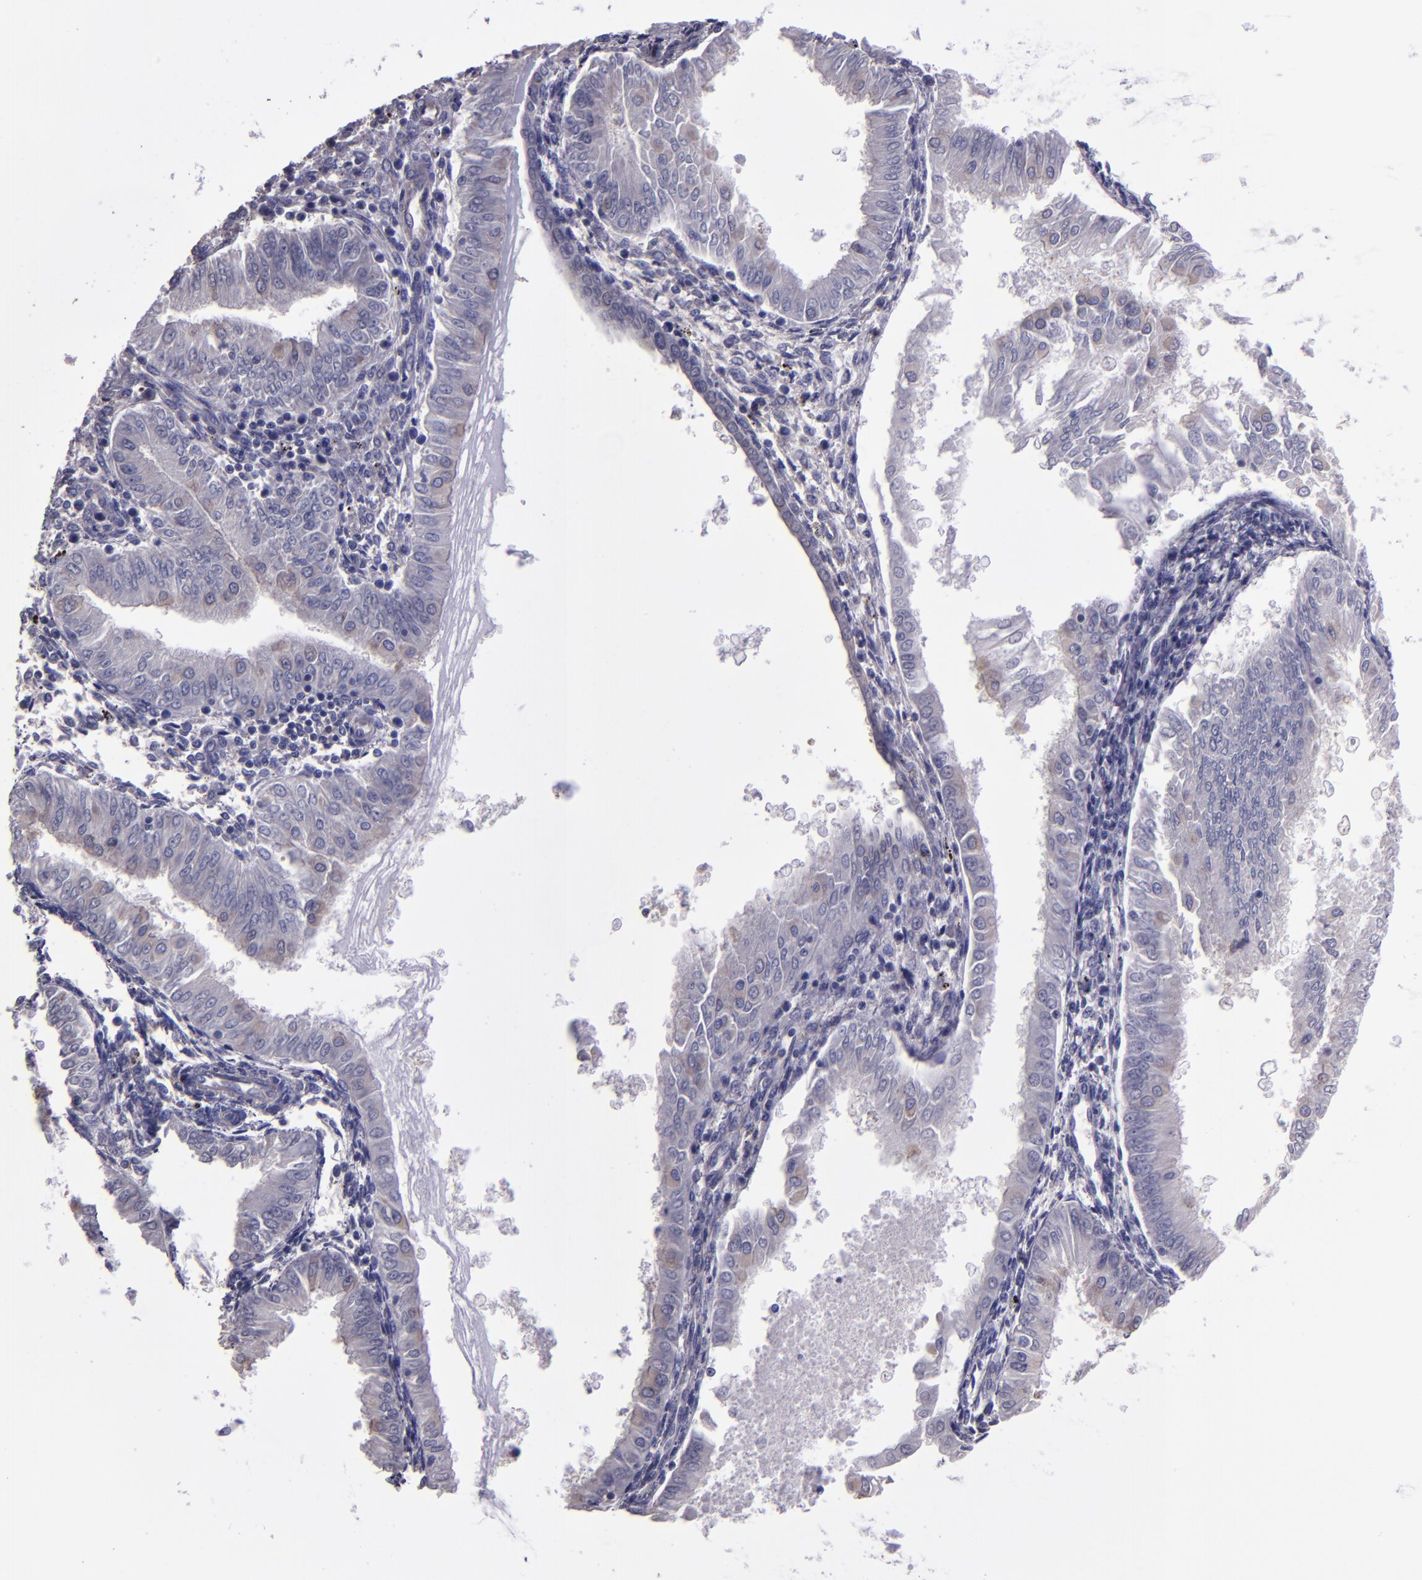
{"staining": {"intensity": "weak", "quantity": "<25%", "location": "cytoplasmic/membranous"}, "tissue": "endometrial cancer", "cell_type": "Tumor cells", "image_type": "cancer", "snomed": [{"axis": "morphology", "description": "Adenocarcinoma, NOS"}, {"axis": "topography", "description": "Endometrium"}], "caption": "Protein analysis of endometrial adenocarcinoma demonstrates no significant positivity in tumor cells.", "gene": "CARS1", "patient": {"sex": "female", "age": 53}}